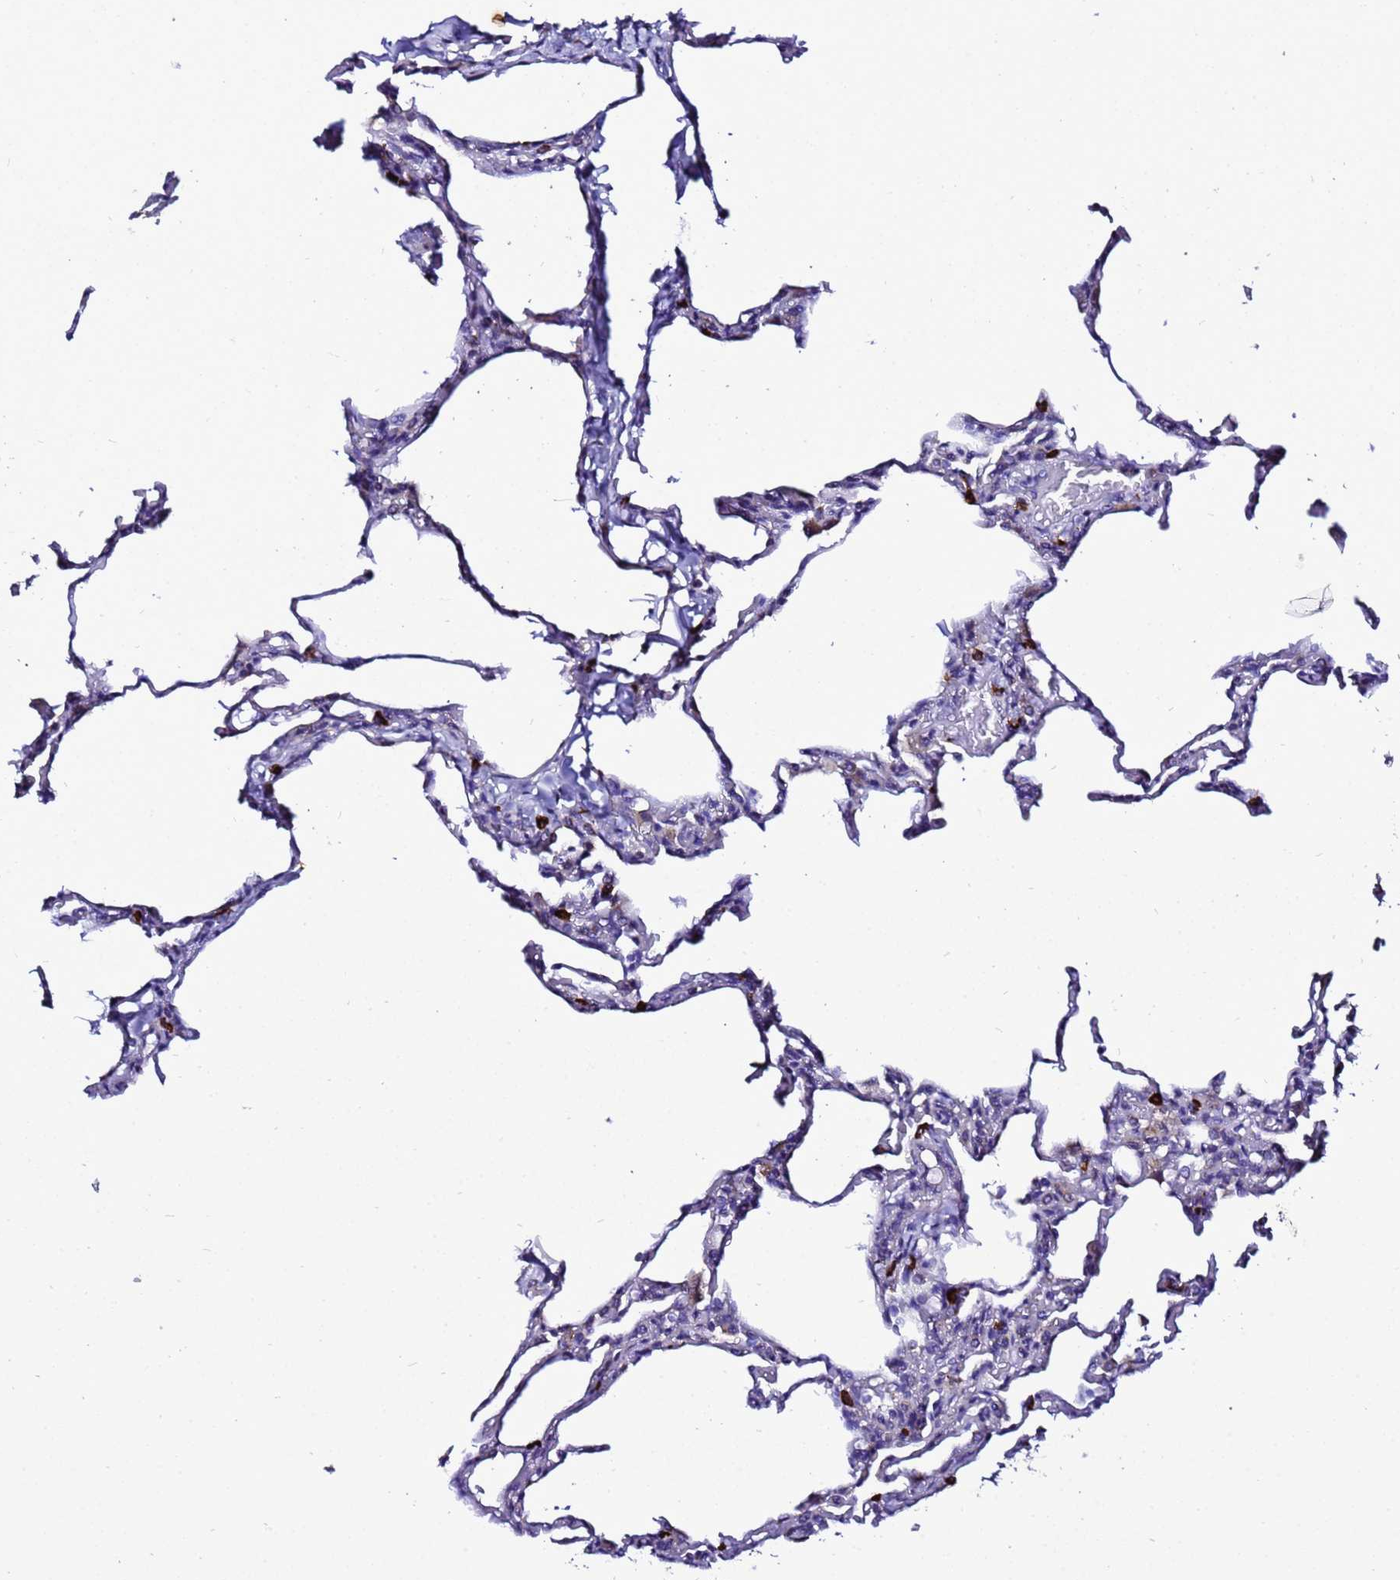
{"staining": {"intensity": "moderate", "quantity": "<25%", "location": "cytoplasmic/membranous"}, "tissue": "lung", "cell_type": "Alveolar cells", "image_type": "normal", "snomed": [{"axis": "morphology", "description": "Normal tissue, NOS"}, {"axis": "topography", "description": "Lung"}], "caption": "Immunohistochemical staining of benign lung shows <25% levels of moderate cytoplasmic/membranous protein expression in about <25% of alveolar cells.", "gene": "HIGD2A", "patient": {"sex": "male", "age": 20}}